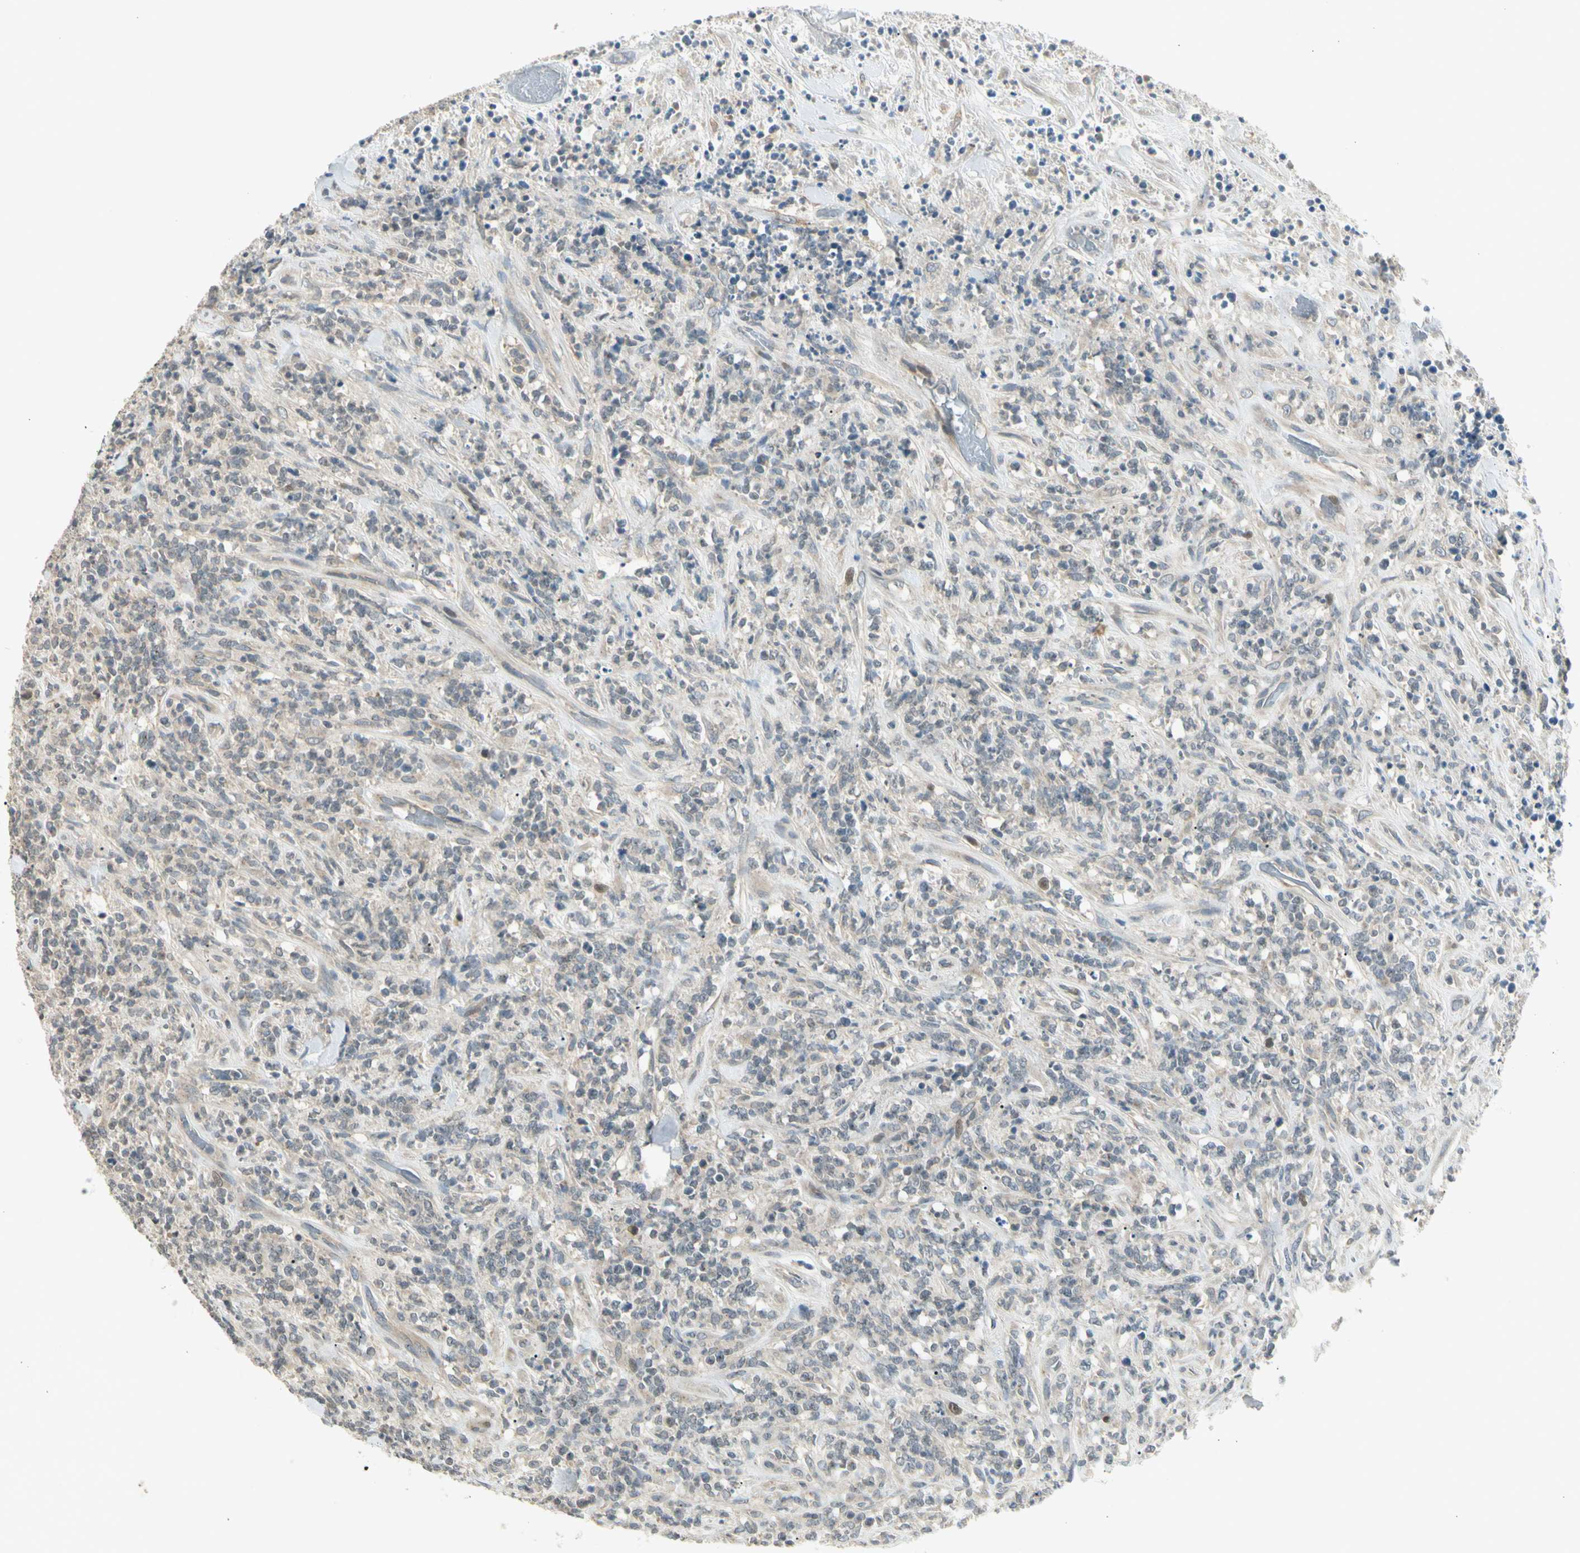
{"staining": {"intensity": "negative", "quantity": "none", "location": "none"}, "tissue": "lymphoma", "cell_type": "Tumor cells", "image_type": "cancer", "snomed": [{"axis": "morphology", "description": "Malignant lymphoma, non-Hodgkin's type, High grade"}, {"axis": "topography", "description": "Soft tissue"}], "caption": "A photomicrograph of human malignant lymphoma, non-Hodgkin's type (high-grade) is negative for staining in tumor cells.", "gene": "PCDHB15", "patient": {"sex": "male", "age": 18}}